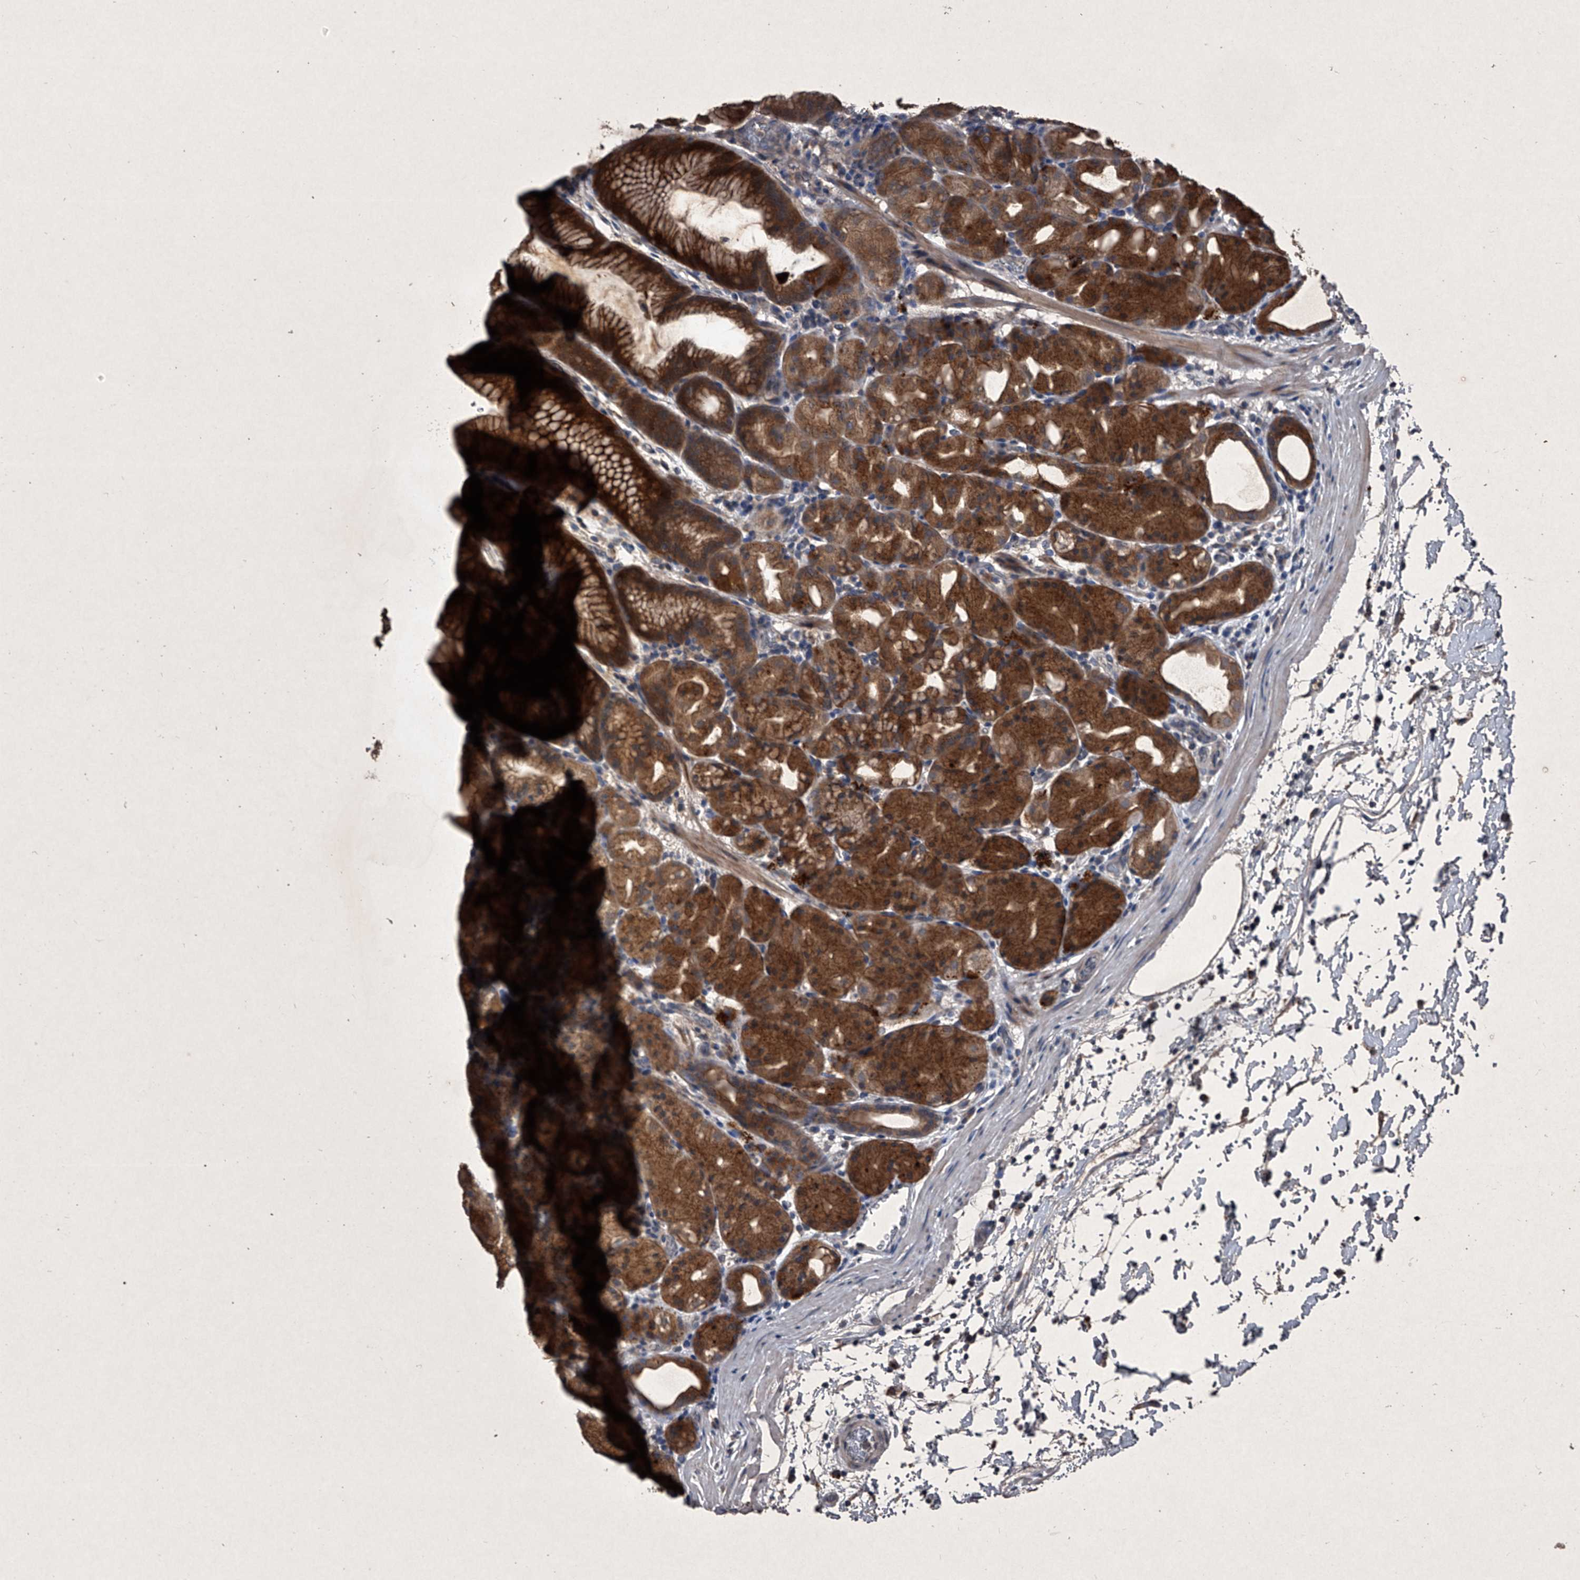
{"staining": {"intensity": "strong", "quantity": ">75%", "location": "cytoplasmic/membranous,nuclear"}, "tissue": "stomach", "cell_type": "Glandular cells", "image_type": "normal", "snomed": [{"axis": "morphology", "description": "Normal tissue, NOS"}, {"axis": "topography", "description": "Stomach, upper"}], "caption": "A micrograph of human stomach stained for a protein shows strong cytoplasmic/membranous,nuclear brown staining in glandular cells. (brown staining indicates protein expression, while blue staining denotes nuclei).", "gene": "MAPKAP1", "patient": {"sex": "male", "age": 48}}